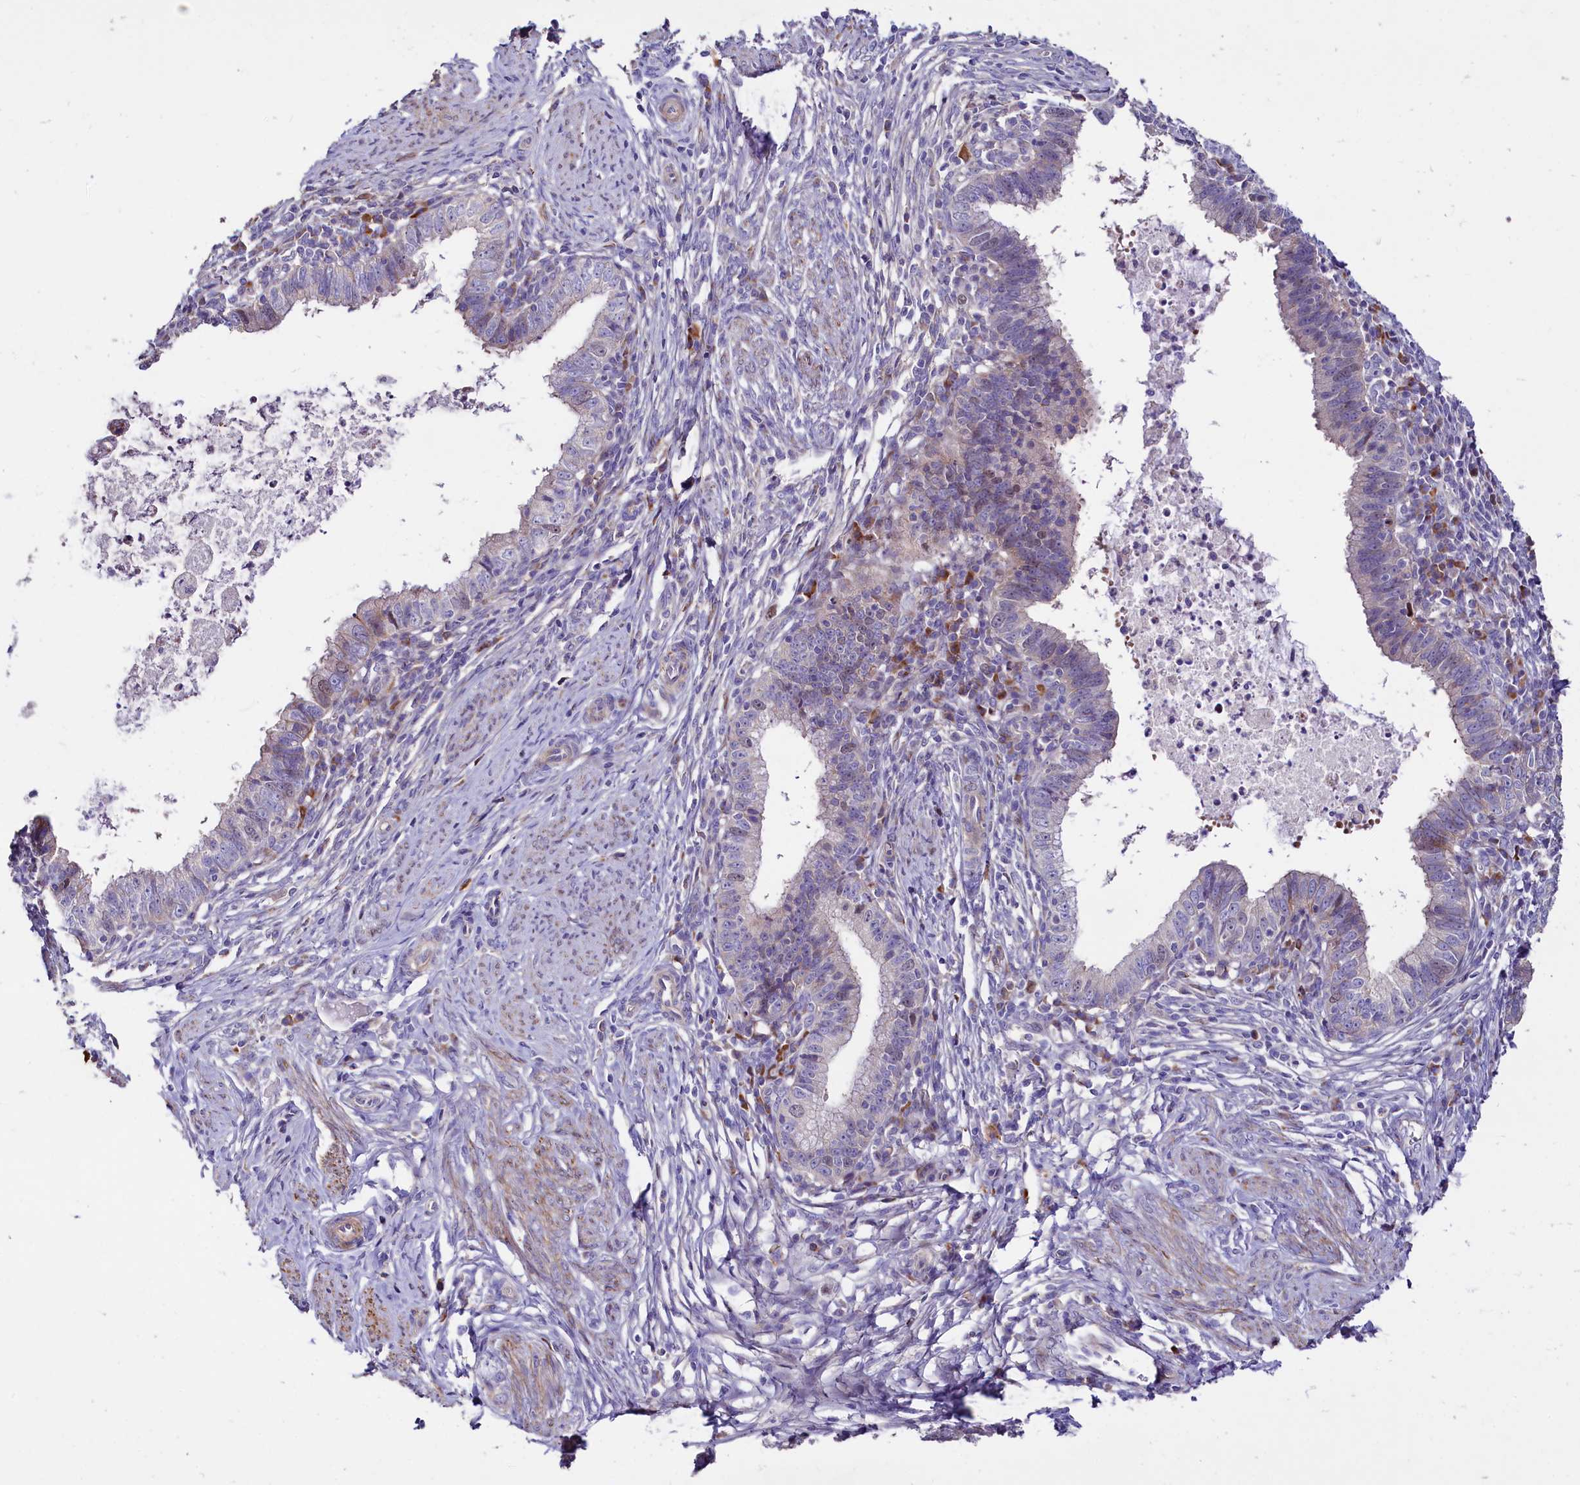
{"staining": {"intensity": "moderate", "quantity": "<25%", "location": "cytoplasmic/membranous"}, "tissue": "cervical cancer", "cell_type": "Tumor cells", "image_type": "cancer", "snomed": [{"axis": "morphology", "description": "Adenocarcinoma, NOS"}, {"axis": "topography", "description": "Cervix"}], "caption": "The immunohistochemical stain shows moderate cytoplasmic/membranous positivity in tumor cells of cervical adenocarcinoma tissue.", "gene": "WNT8A", "patient": {"sex": "female", "age": 36}}